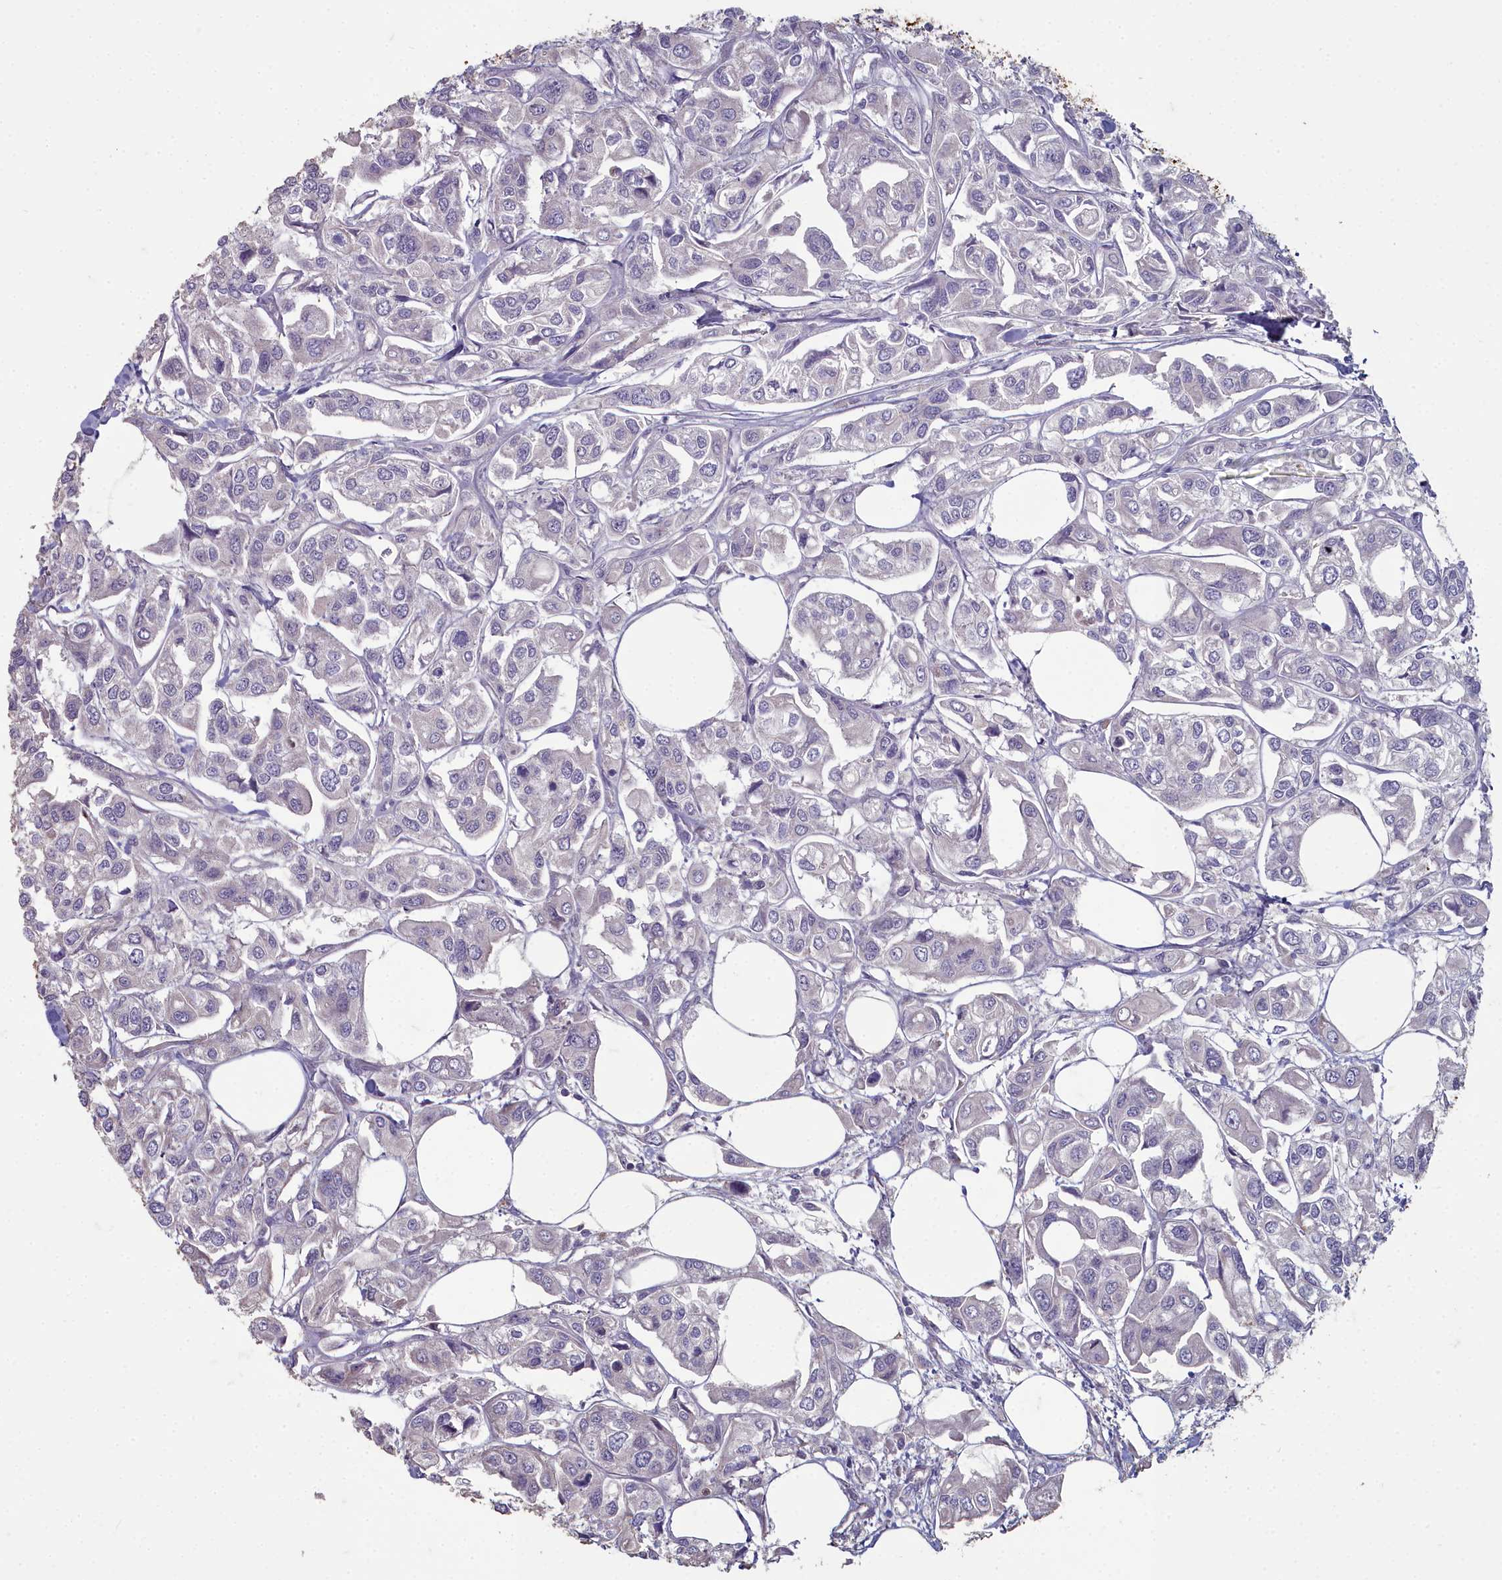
{"staining": {"intensity": "negative", "quantity": "none", "location": "none"}, "tissue": "urothelial cancer", "cell_type": "Tumor cells", "image_type": "cancer", "snomed": [{"axis": "morphology", "description": "Urothelial carcinoma, High grade"}, {"axis": "topography", "description": "Urinary bladder"}], "caption": "High power microscopy histopathology image of an immunohistochemistry (IHC) image of urothelial carcinoma (high-grade), revealing no significant staining in tumor cells.", "gene": "INSYN2A", "patient": {"sex": "male", "age": 67}}